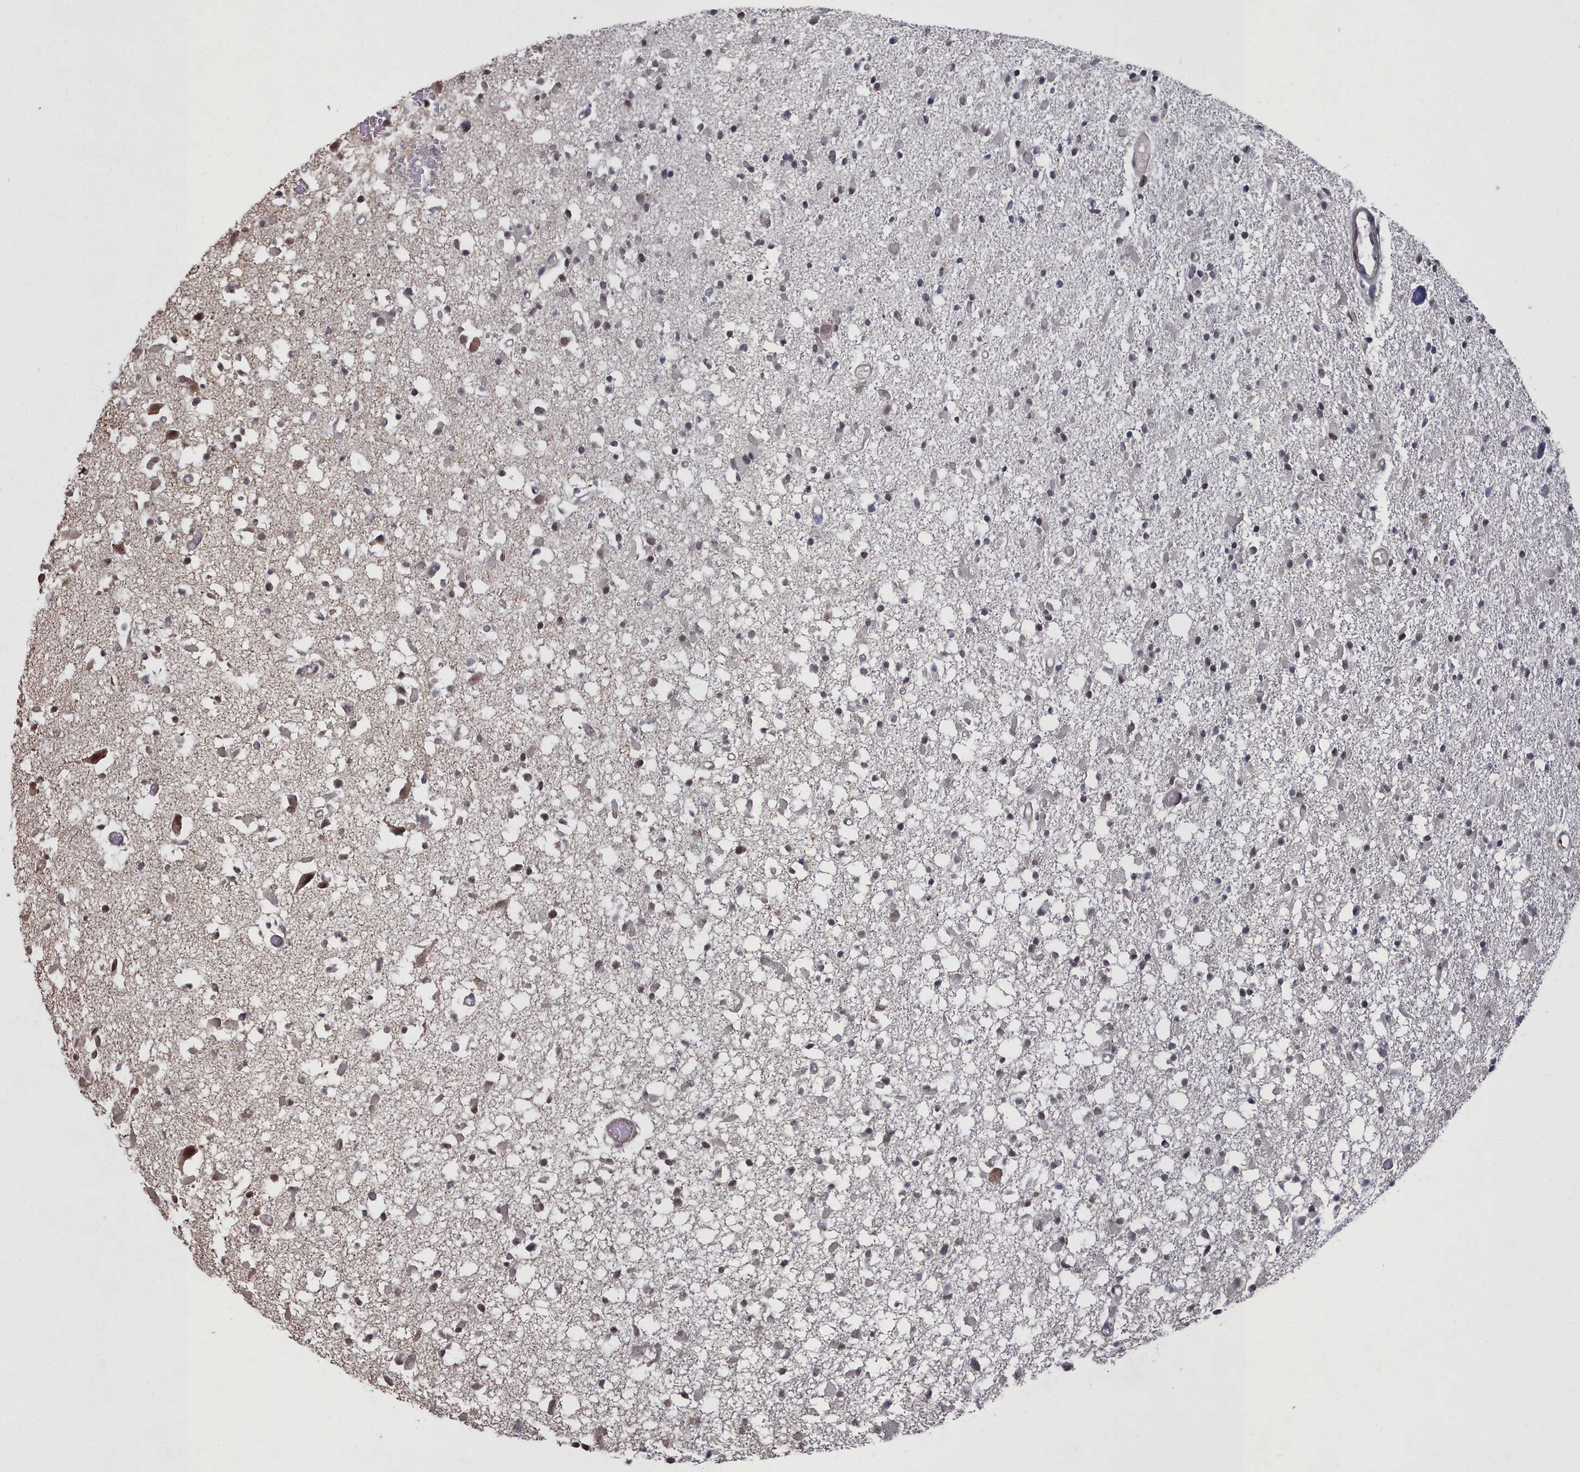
{"staining": {"intensity": "moderate", "quantity": "<25%", "location": "nuclear"}, "tissue": "glioma", "cell_type": "Tumor cells", "image_type": "cancer", "snomed": [{"axis": "morphology", "description": "Glioma, malignant, Low grade"}, {"axis": "topography", "description": "Brain"}], "caption": "A low amount of moderate nuclear expression is seen in about <25% of tumor cells in glioma tissue.", "gene": "CCNP", "patient": {"sex": "female", "age": 22}}